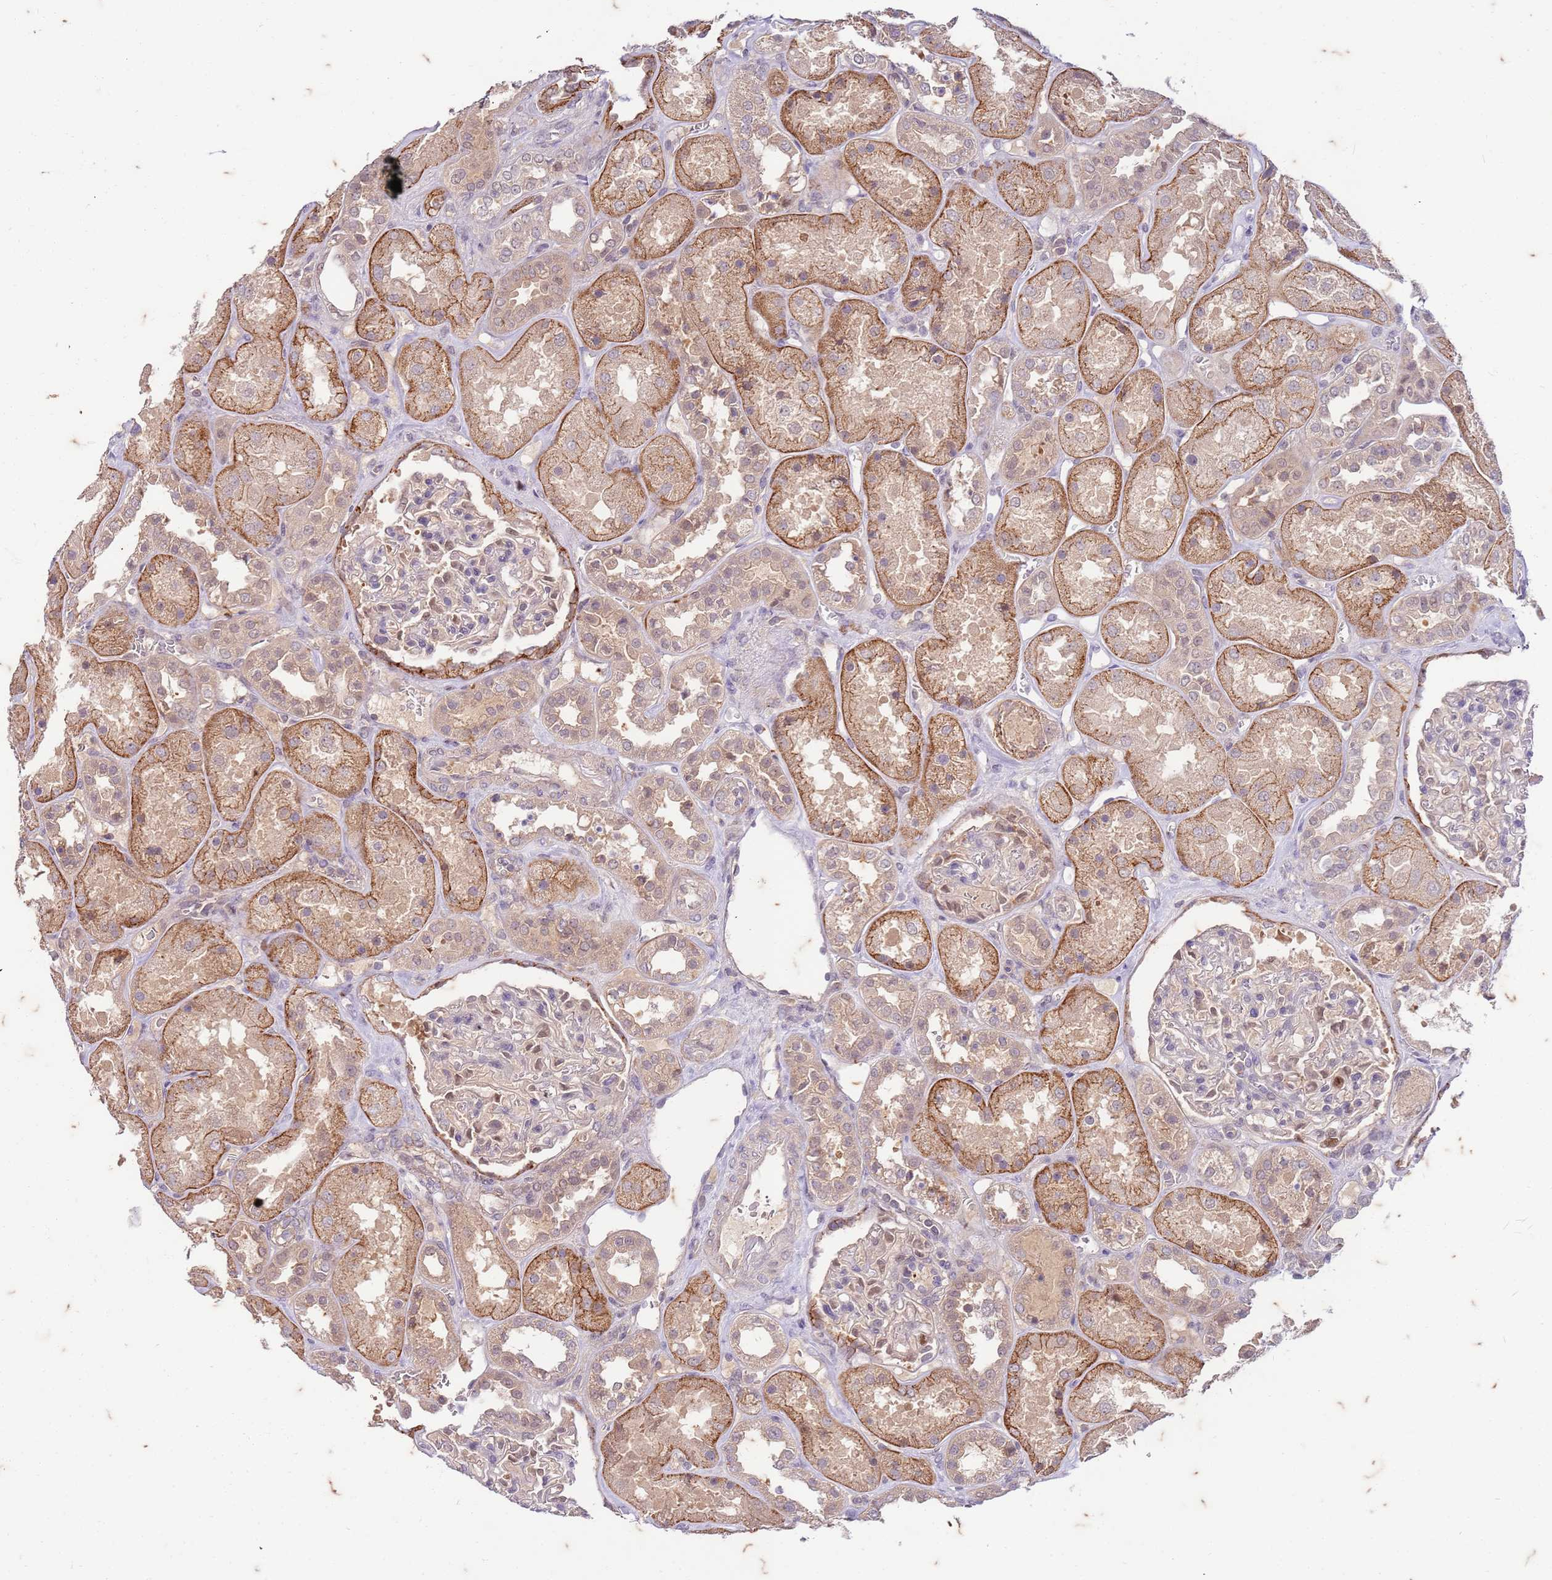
{"staining": {"intensity": "moderate", "quantity": "<25%", "location": "cytoplasmic/membranous"}, "tissue": "kidney", "cell_type": "Cells in glomeruli", "image_type": "normal", "snomed": [{"axis": "morphology", "description": "Normal tissue, NOS"}, {"axis": "topography", "description": "Kidney"}], "caption": "About <25% of cells in glomeruli in unremarkable human kidney reveal moderate cytoplasmic/membranous protein staining as visualized by brown immunohistochemical staining.", "gene": "RAPGEF3", "patient": {"sex": "male", "age": 70}}